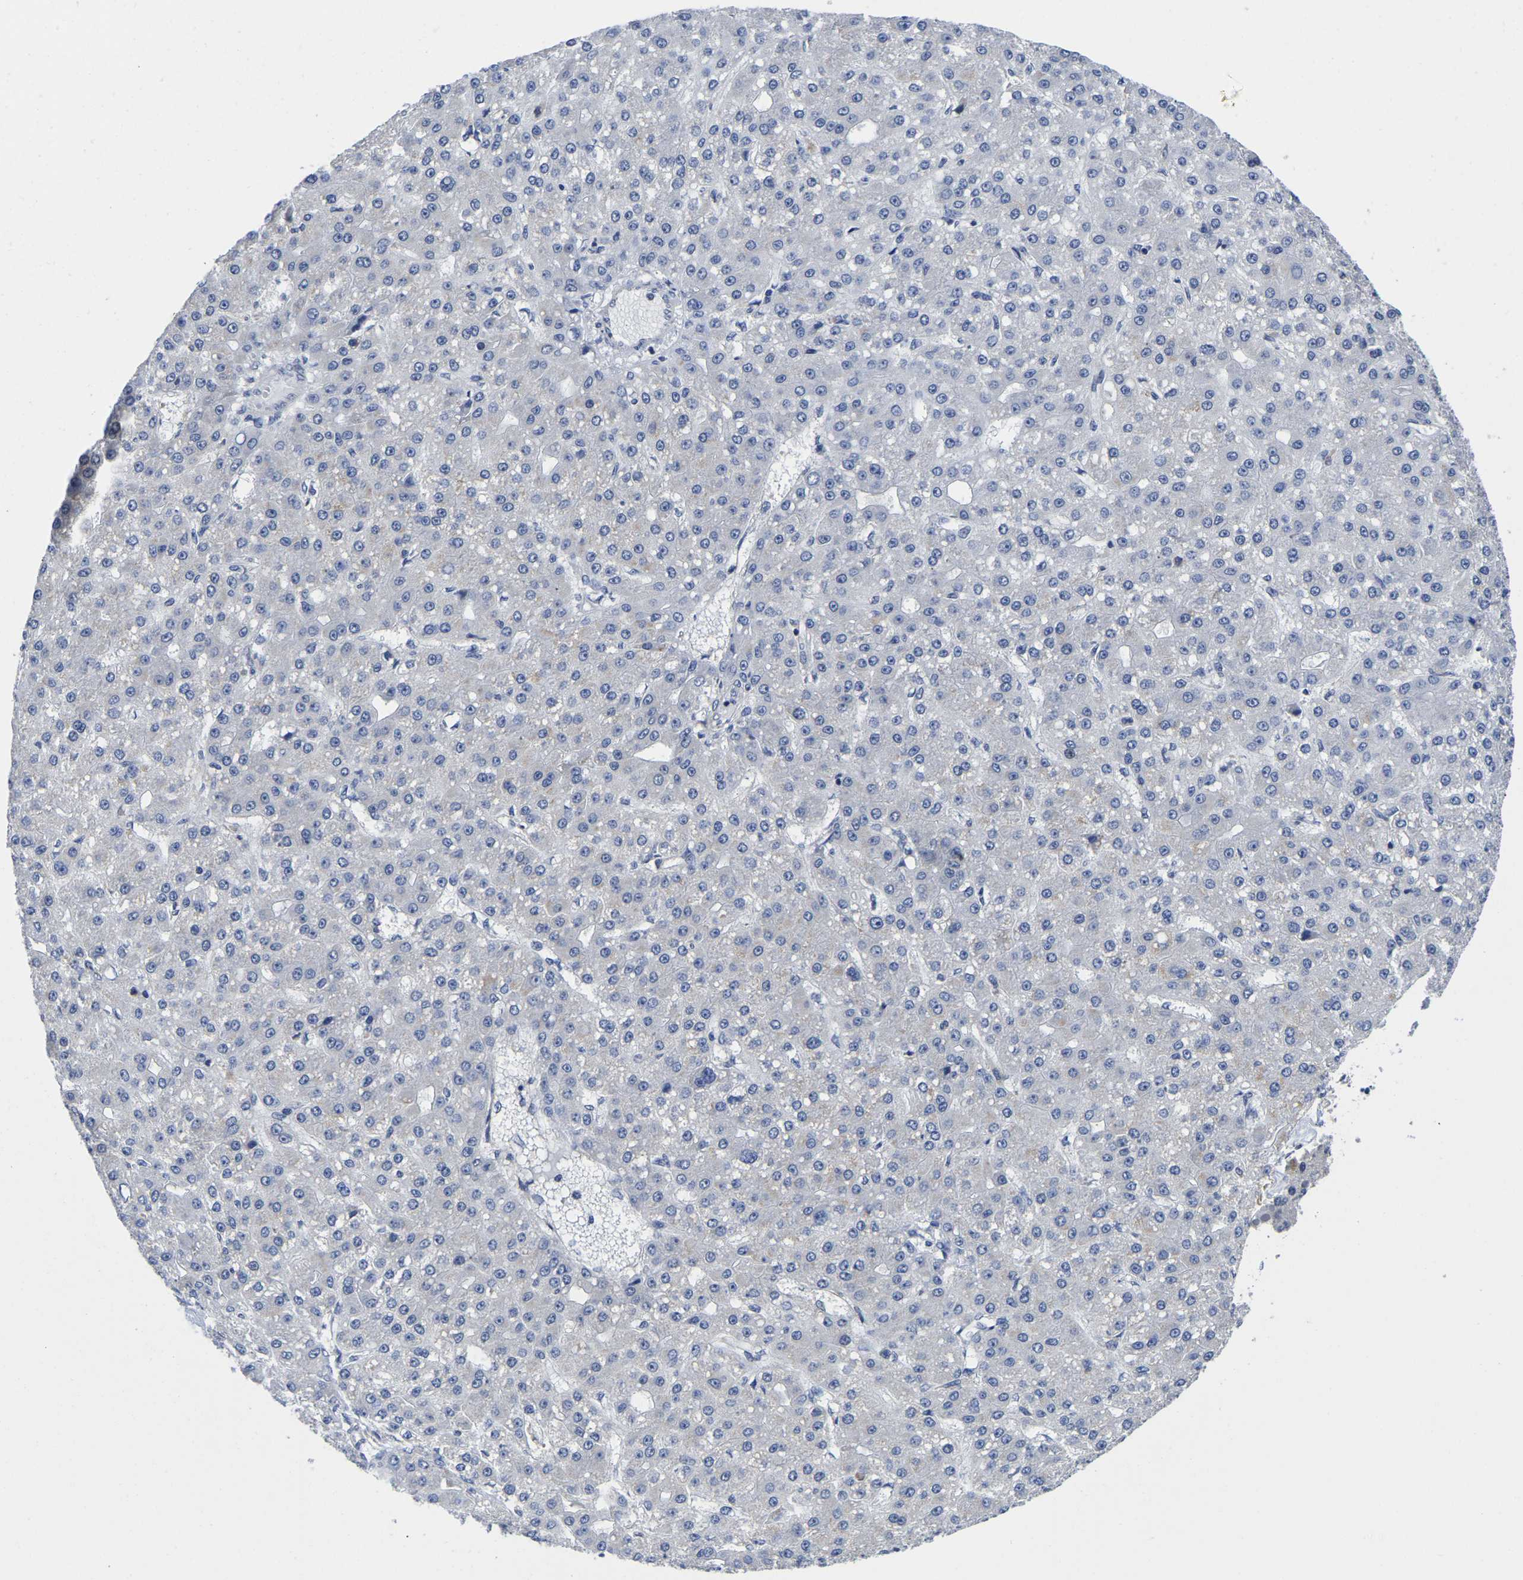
{"staining": {"intensity": "negative", "quantity": "none", "location": "none"}, "tissue": "liver cancer", "cell_type": "Tumor cells", "image_type": "cancer", "snomed": [{"axis": "morphology", "description": "Carcinoma, Hepatocellular, NOS"}, {"axis": "topography", "description": "Liver"}], "caption": "An IHC image of liver cancer (hepatocellular carcinoma) is shown. There is no staining in tumor cells of liver cancer (hepatocellular carcinoma).", "gene": "MCOLN2", "patient": {"sex": "male", "age": 67}}